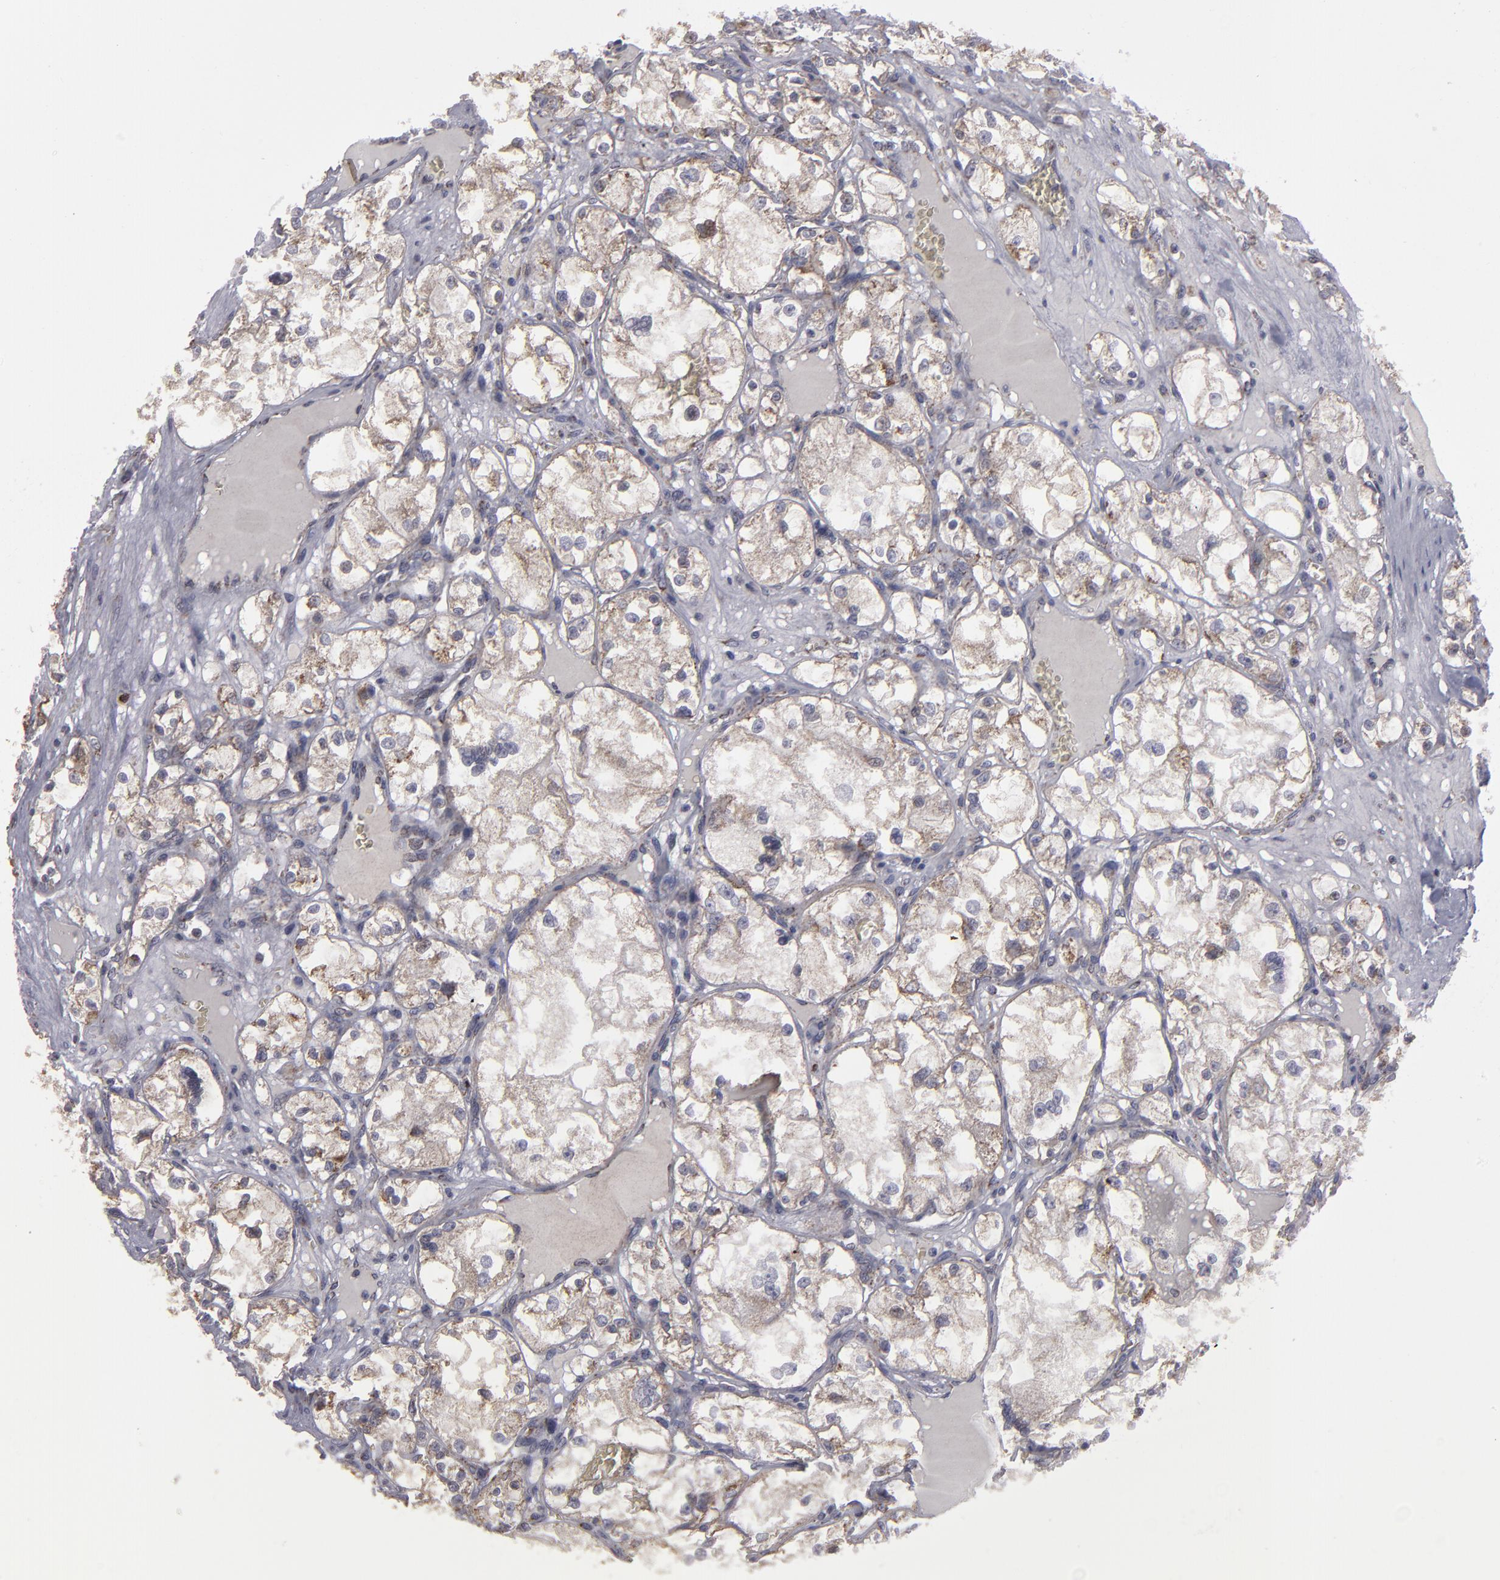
{"staining": {"intensity": "weak", "quantity": "25%-75%", "location": "cytoplasmic/membranous"}, "tissue": "renal cancer", "cell_type": "Tumor cells", "image_type": "cancer", "snomed": [{"axis": "morphology", "description": "Adenocarcinoma, NOS"}, {"axis": "topography", "description": "Kidney"}], "caption": "Protein positivity by immunohistochemistry (IHC) reveals weak cytoplasmic/membranous expression in about 25%-75% of tumor cells in renal adenocarcinoma.", "gene": "MYOM2", "patient": {"sex": "male", "age": 61}}